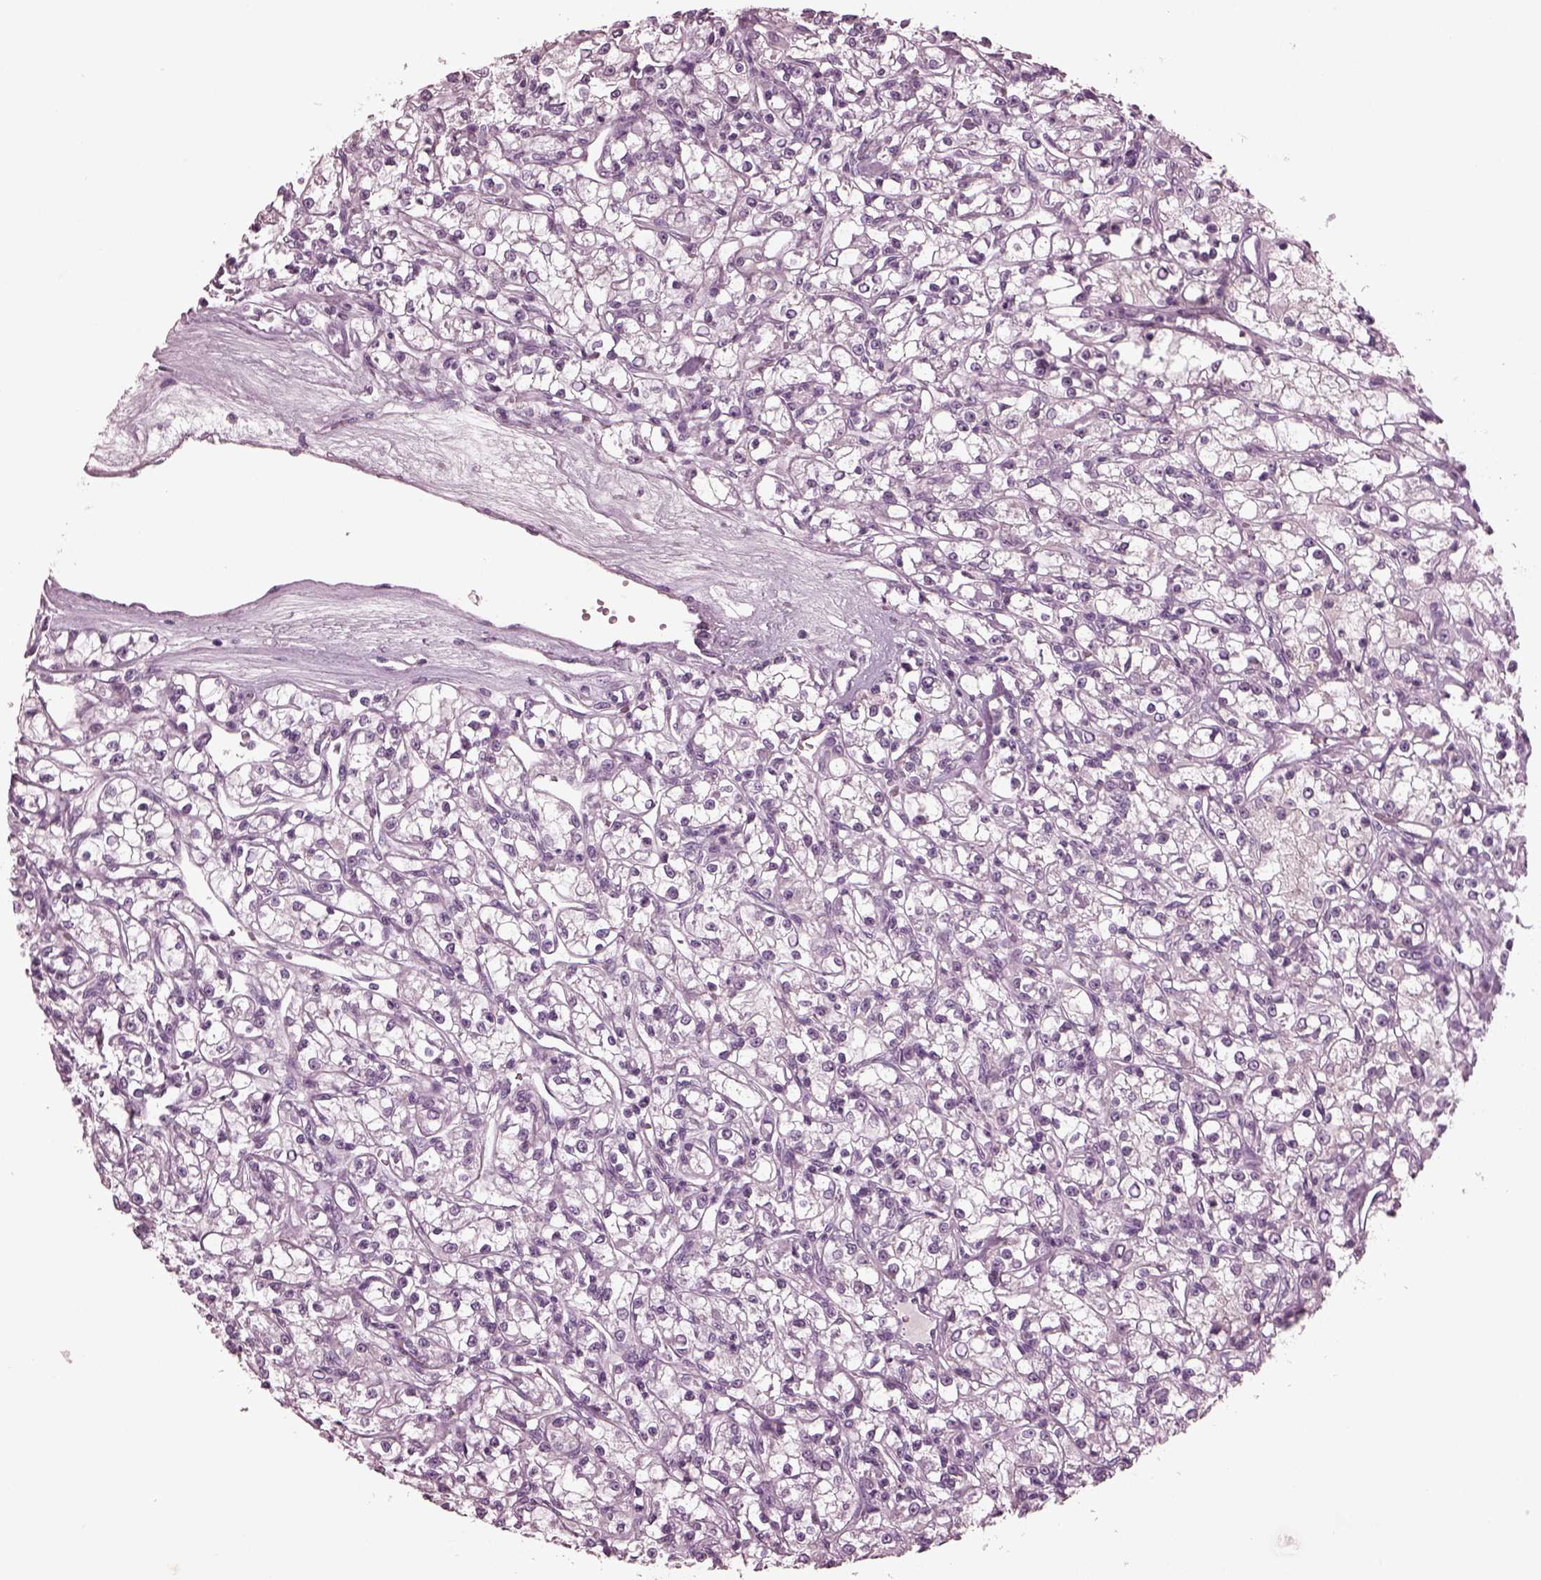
{"staining": {"intensity": "negative", "quantity": "none", "location": "none"}, "tissue": "renal cancer", "cell_type": "Tumor cells", "image_type": "cancer", "snomed": [{"axis": "morphology", "description": "Adenocarcinoma, NOS"}, {"axis": "topography", "description": "Kidney"}], "caption": "Immunohistochemistry (IHC) of adenocarcinoma (renal) shows no expression in tumor cells.", "gene": "MIB2", "patient": {"sex": "female", "age": 59}}